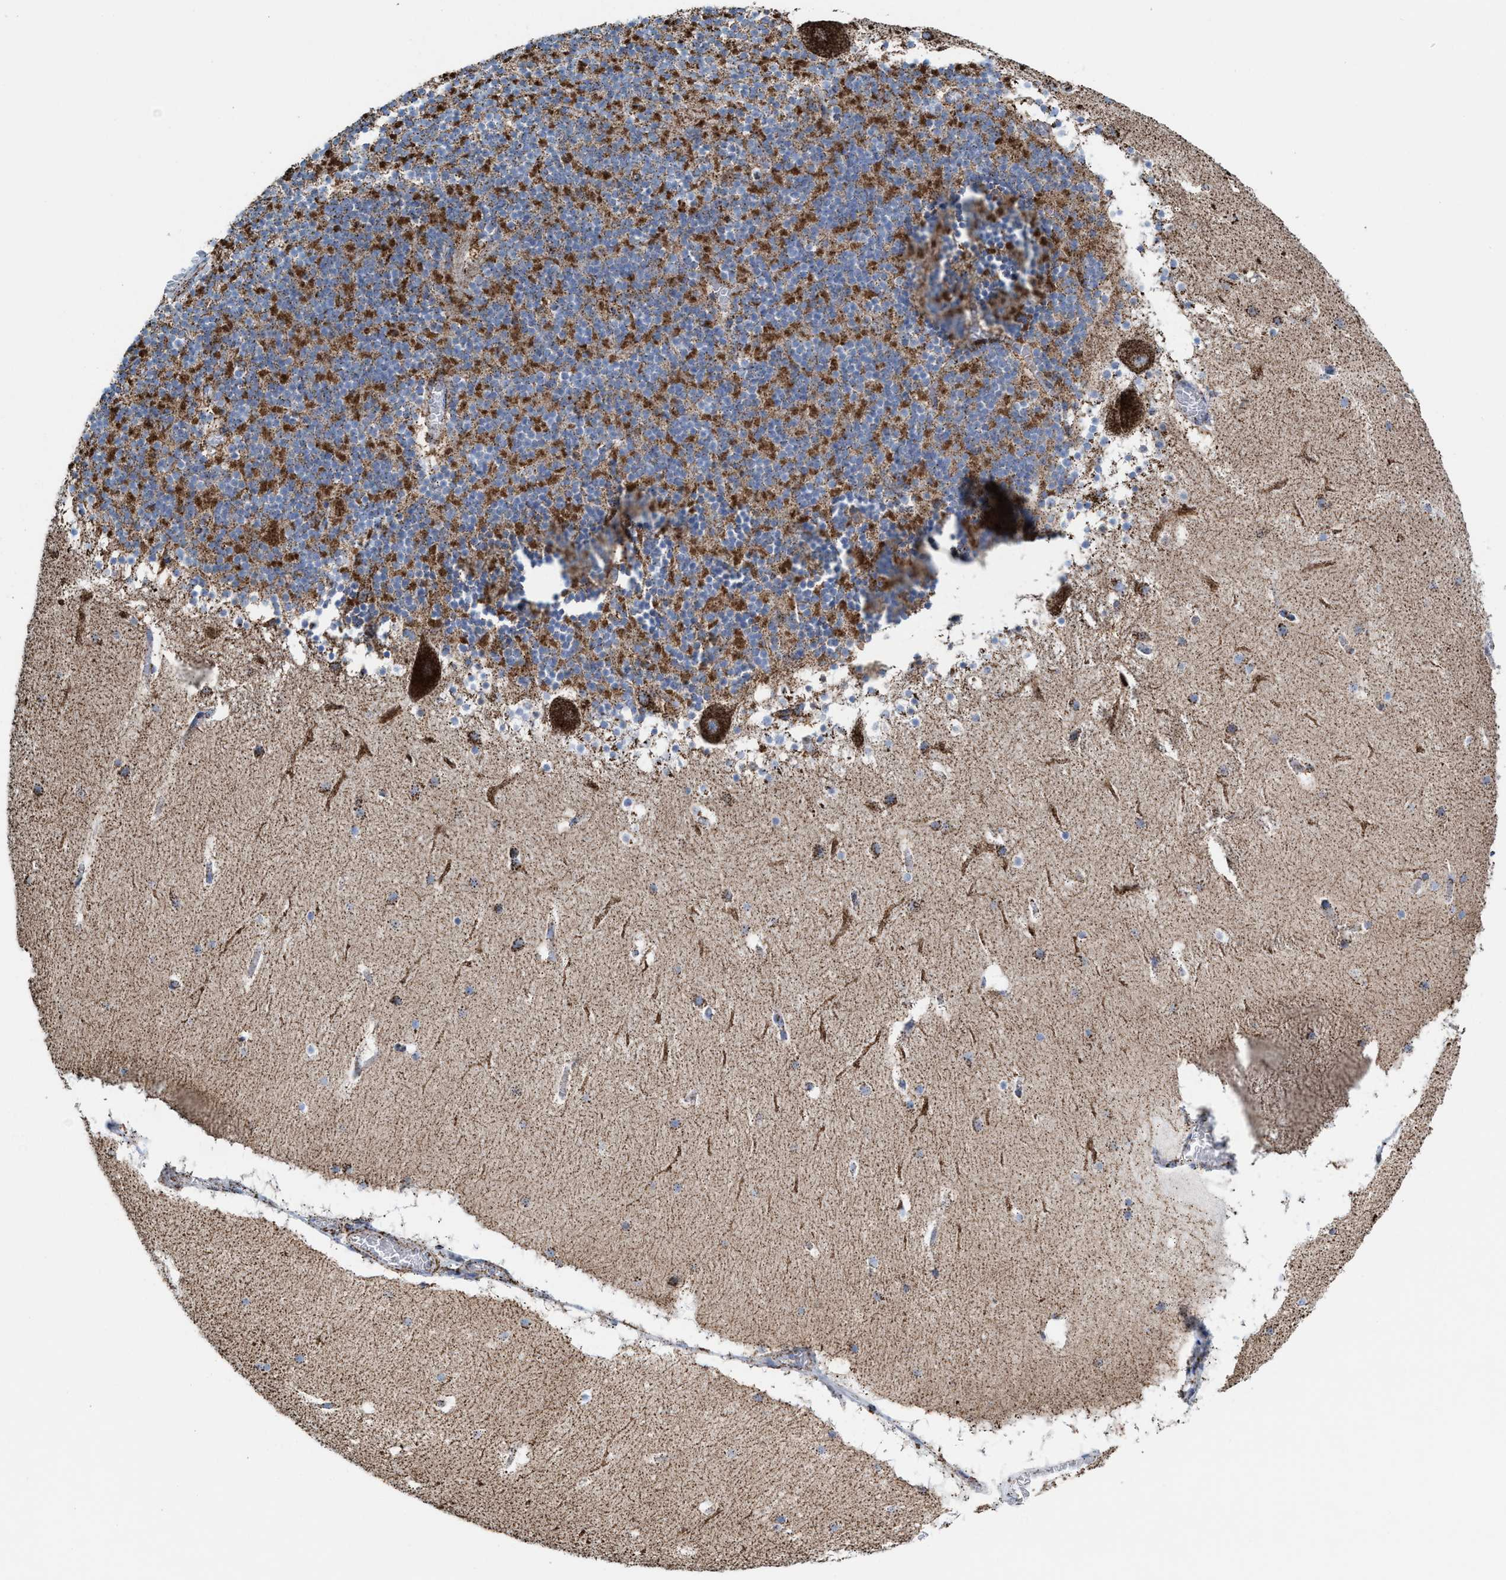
{"staining": {"intensity": "strong", "quantity": ">75%", "location": "cytoplasmic/membranous"}, "tissue": "cerebellum", "cell_type": "Cells in granular layer", "image_type": "normal", "snomed": [{"axis": "morphology", "description": "Normal tissue, NOS"}, {"axis": "topography", "description": "Cerebellum"}], "caption": "Cells in granular layer show high levels of strong cytoplasmic/membranous positivity in about >75% of cells in normal cerebellum.", "gene": "ECHS1", "patient": {"sex": "male", "age": 45}}